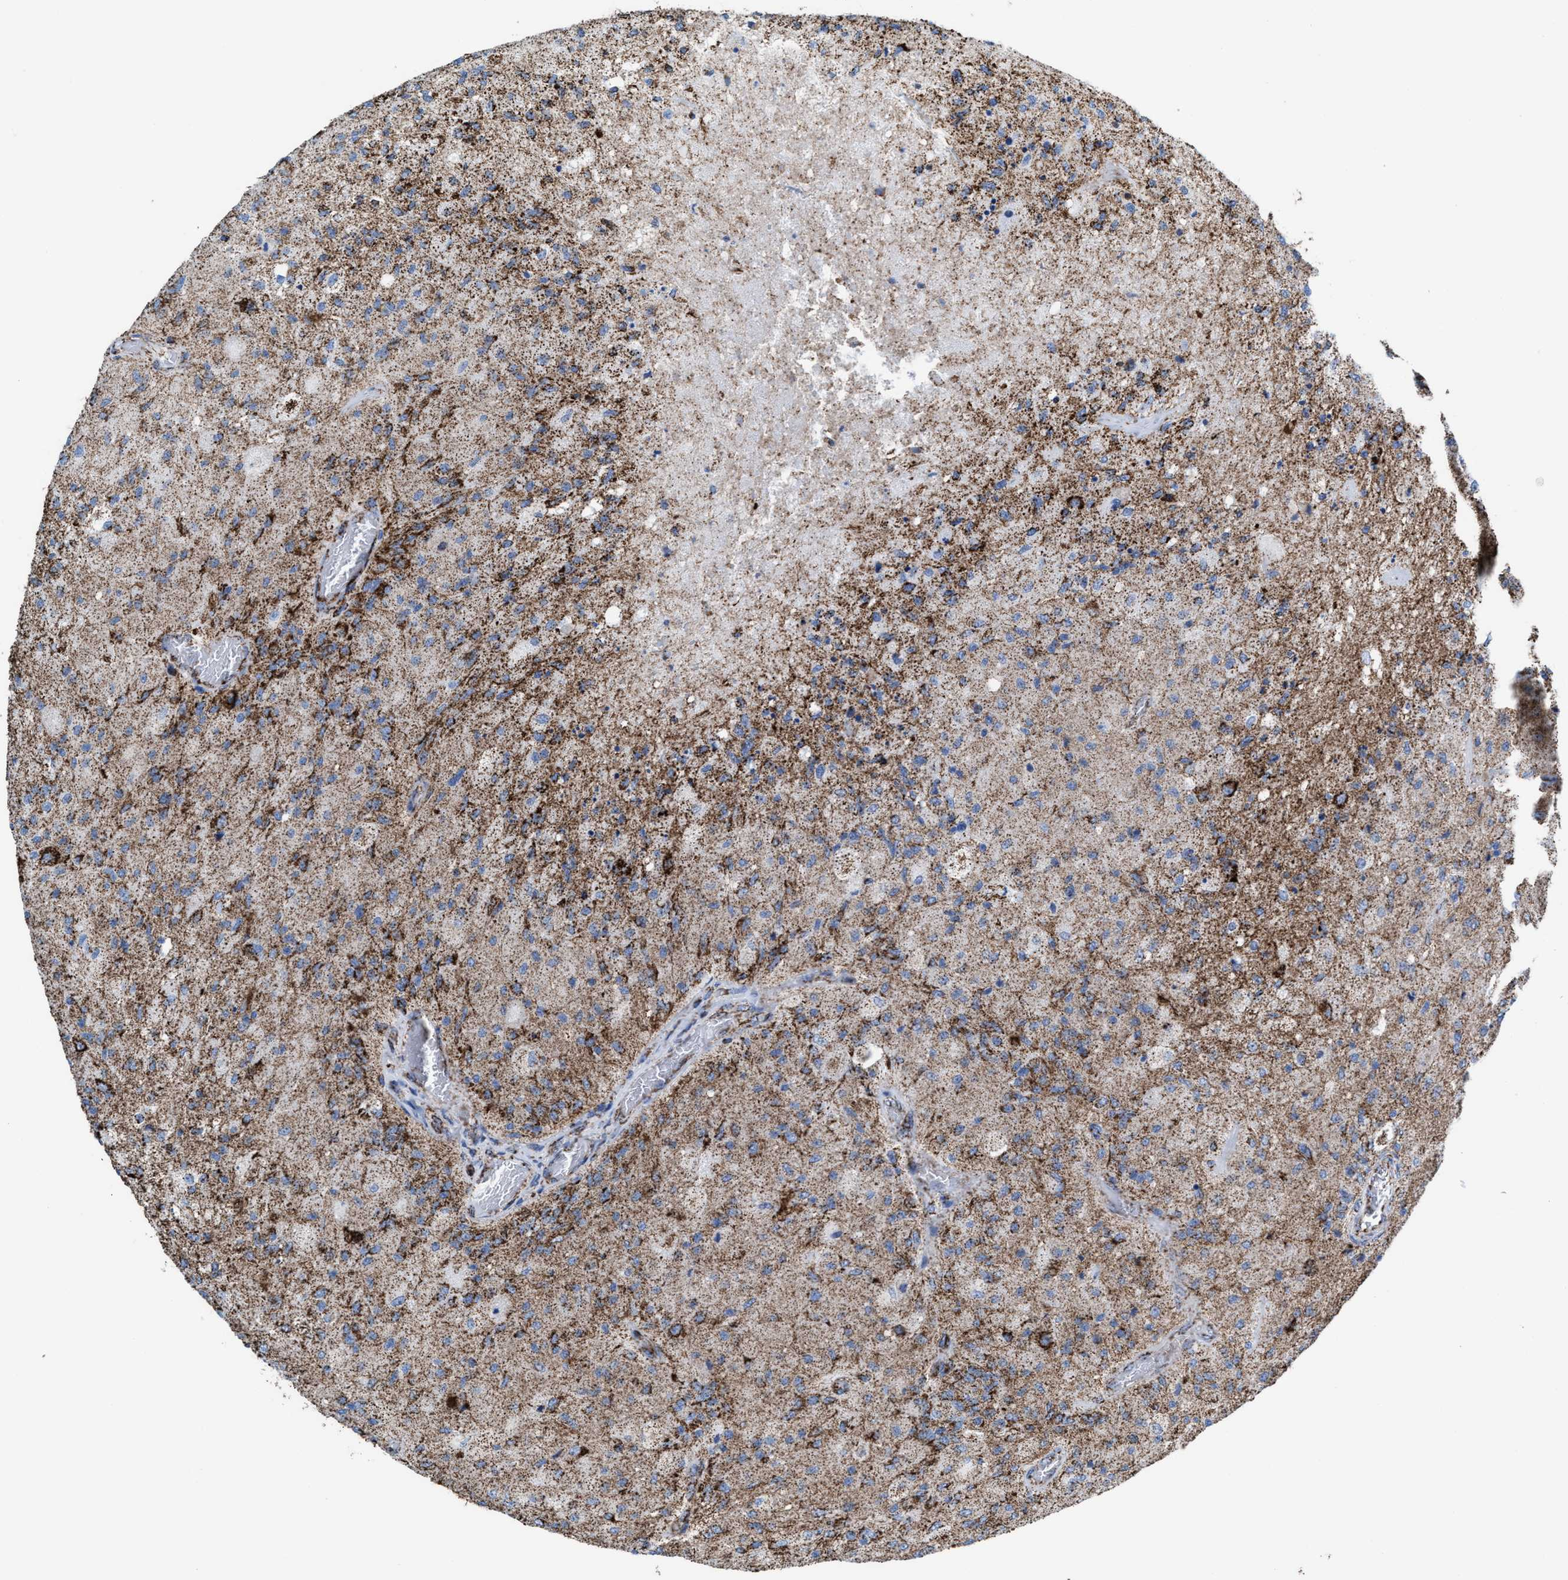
{"staining": {"intensity": "moderate", "quantity": ">75%", "location": "cytoplasmic/membranous"}, "tissue": "glioma", "cell_type": "Tumor cells", "image_type": "cancer", "snomed": [{"axis": "morphology", "description": "Normal tissue, NOS"}, {"axis": "morphology", "description": "Glioma, malignant, High grade"}, {"axis": "topography", "description": "Cerebral cortex"}], "caption": "Human glioma stained with a brown dye shows moderate cytoplasmic/membranous positive positivity in approximately >75% of tumor cells.", "gene": "ECHS1", "patient": {"sex": "male", "age": 77}}